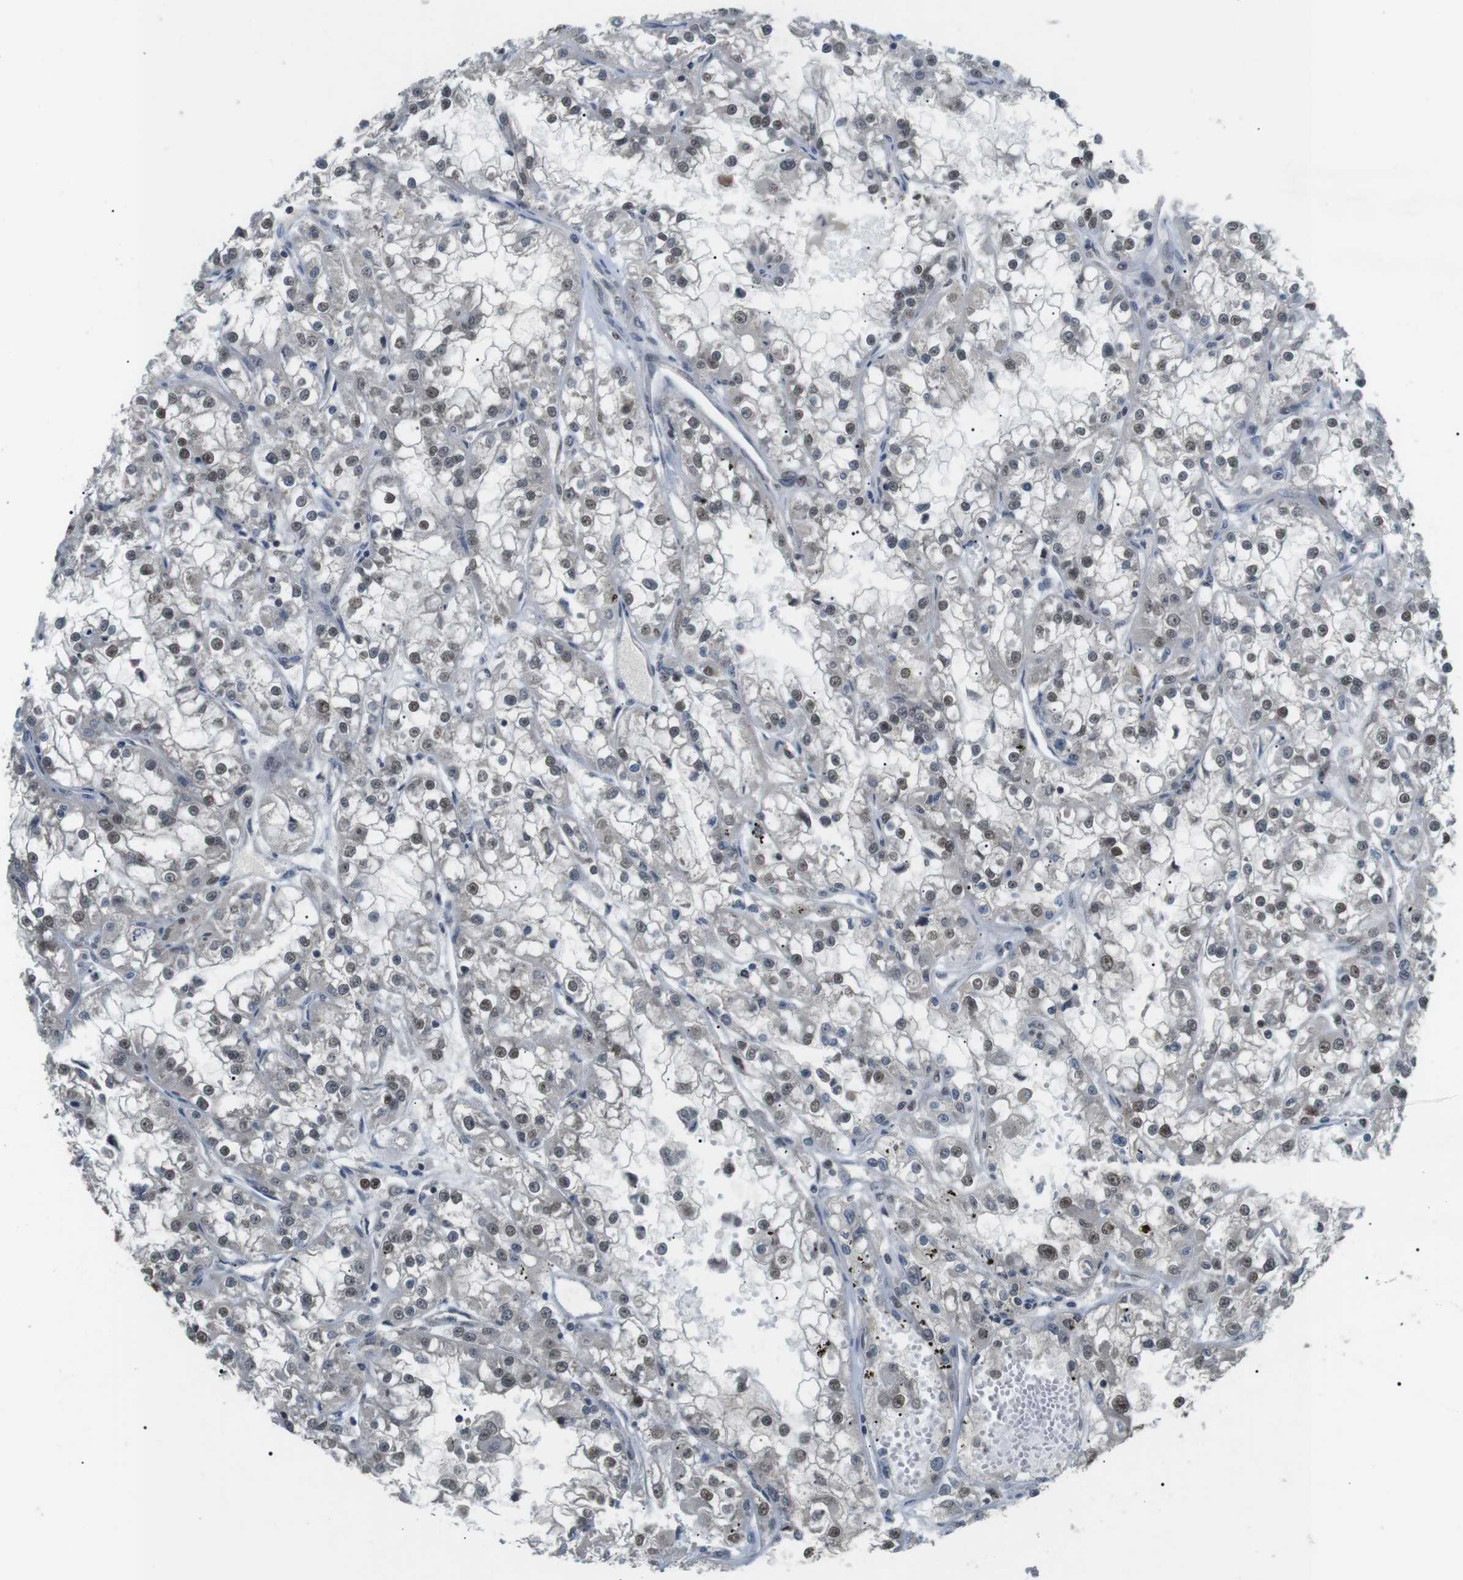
{"staining": {"intensity": "weak", "quantity": ">75%", "location": "nuclear"}, "tissue": "renal cancer", "cell_type": "Tumor cells", "image_type": "cancer", "snomed": [{"axis": "morphology", "description": "Adenocarcinoma, NOS"}, {"axis": "topography", "description": "Kidney"}], "caption": "Protein staining displays weak nuclear expression in about >75% of tumor cells in adenocarcinoma (renal). (Brightfield microscopy of DAB IHC at high magnification).", "gene": "ORAI3", "patient": {"sex": "female", "age": 52}}